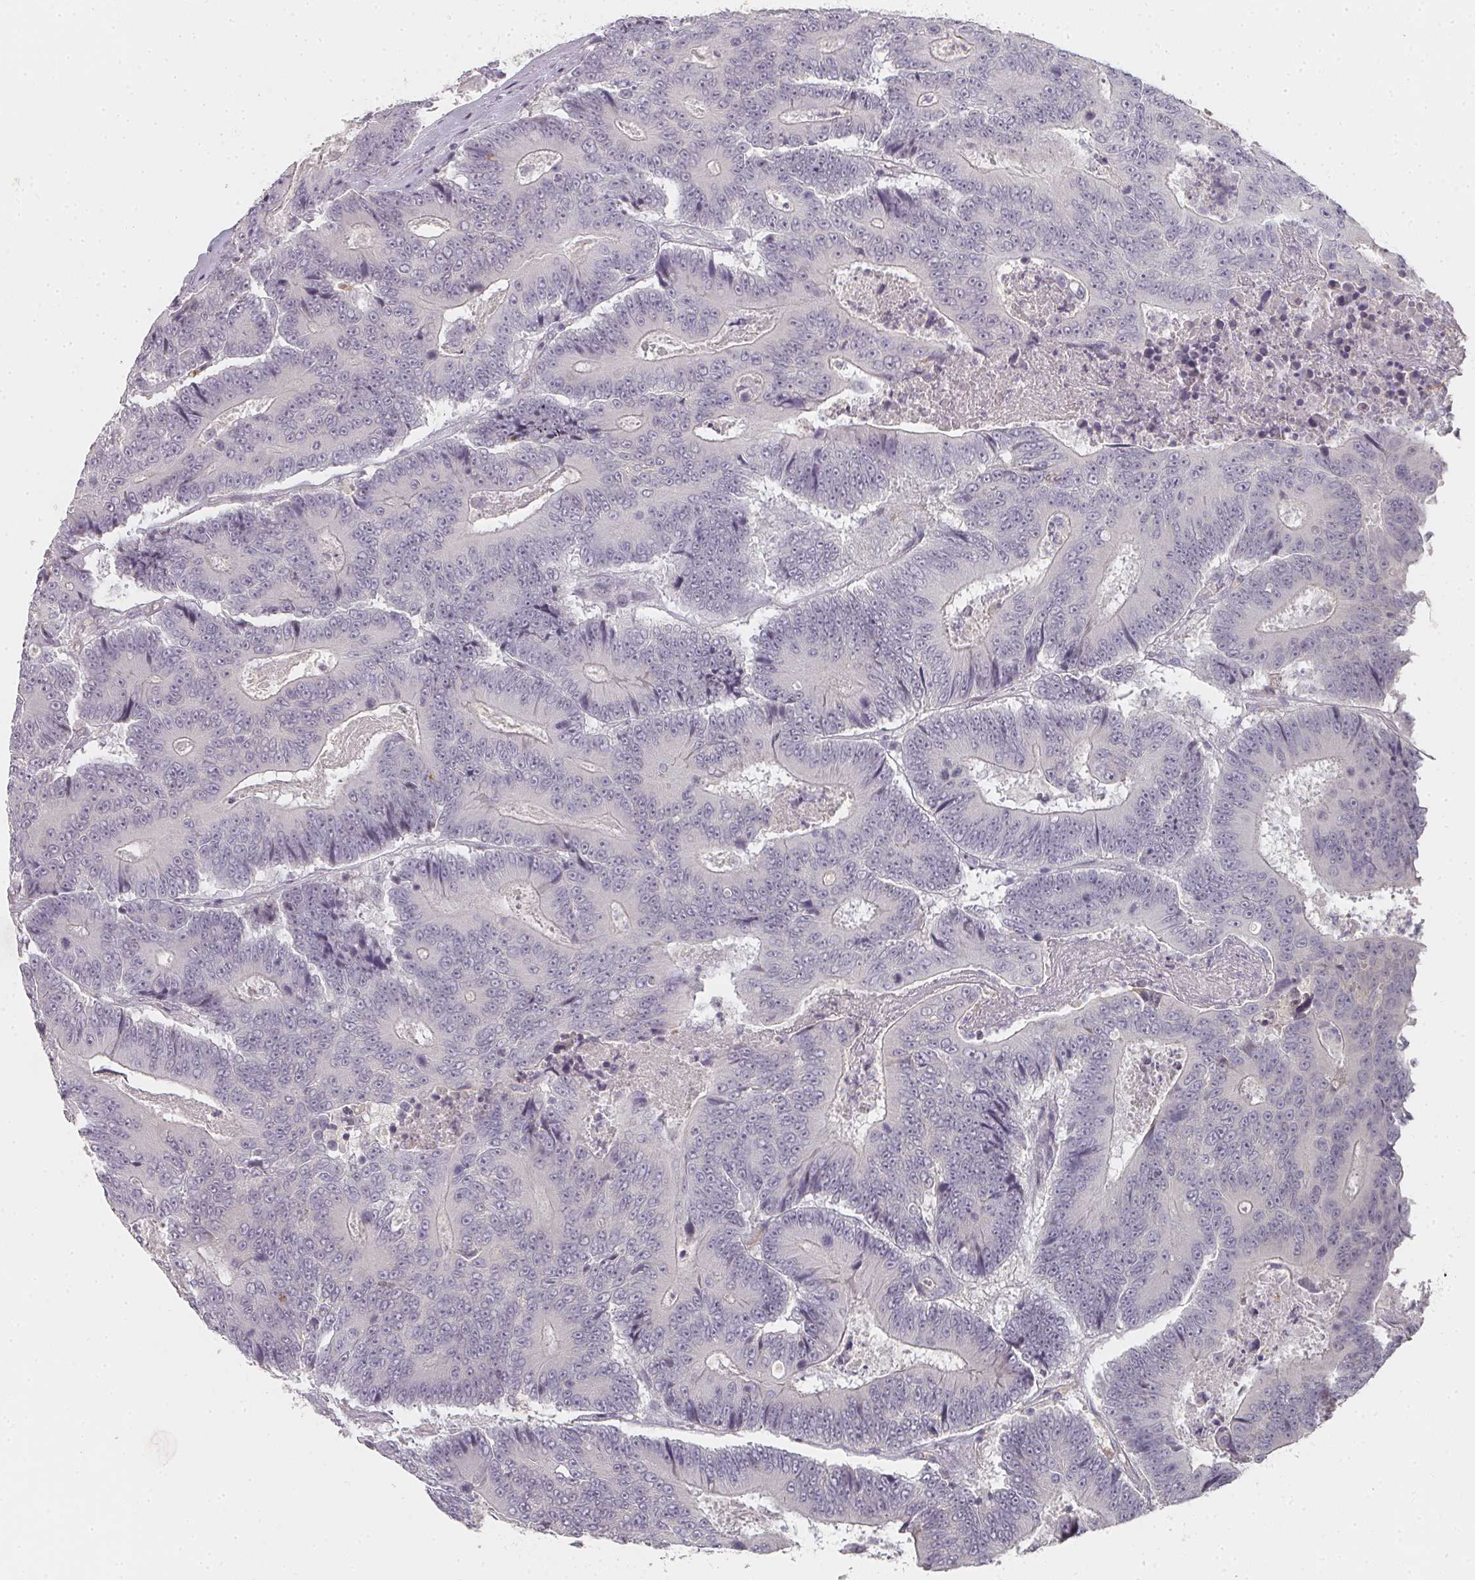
{"staining": {"intensity": "negative", "quantity": "none", "location": "none"}, "tissue": "colorectal cancer", "cell_type": "Tumor cells", "image_type": "cancer", "snomed": [{"axis": "morphology", "description": "Adenocarcinoma, NOS"}, {"axis": "topography", "description": "Colon"}], "caption": "DAB (3,3'-diaminobenzidine) immunohistochemical staining of human colorectal cancer shows no significant positivity in tumor cells.", "gene": "SHISA2", "patient": {"sex": "male", "age": 83}}